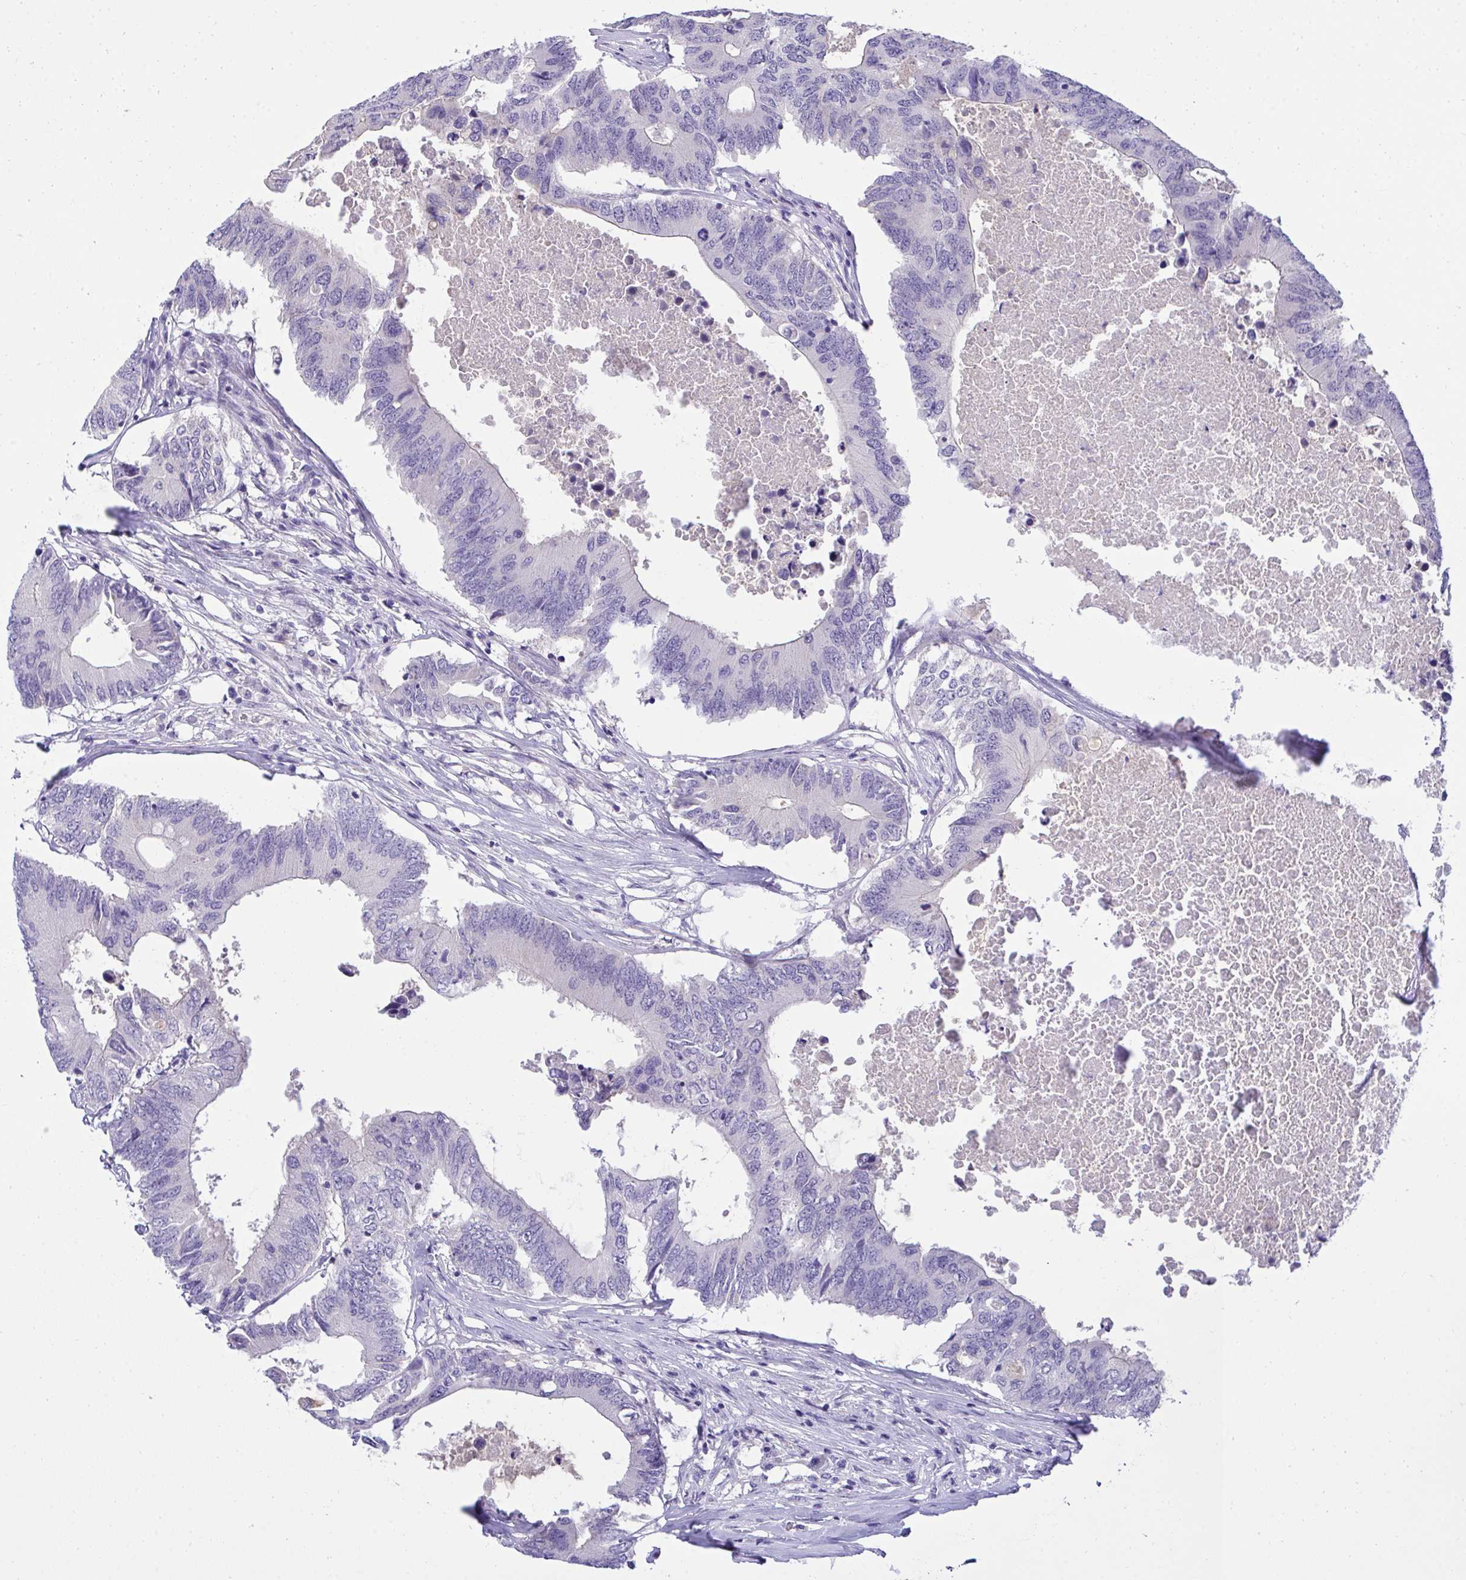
{"staining": {"intensity": "negative", "quantity": "none", "location": "none"}, "tissue": "colorectal cancer", "cell_type": "Tumor cells", "image_type": "cancer", "snomed": [{"axis": "morphology", "description": "Adenocarcinoma, NOS"}, {"axis": "topography", "description": "Colon"}], "caption": "DAB (3,3'-diaminobenzidine) immunohistochemical staining of human colorectal cancer shows no significant staining in tumor cells. (DAB immunohistochemistry visualized using brightfield microscopy, high magnification).", "gene": "TMCO5A", "patient": {"sex": "male", "age": 71}}